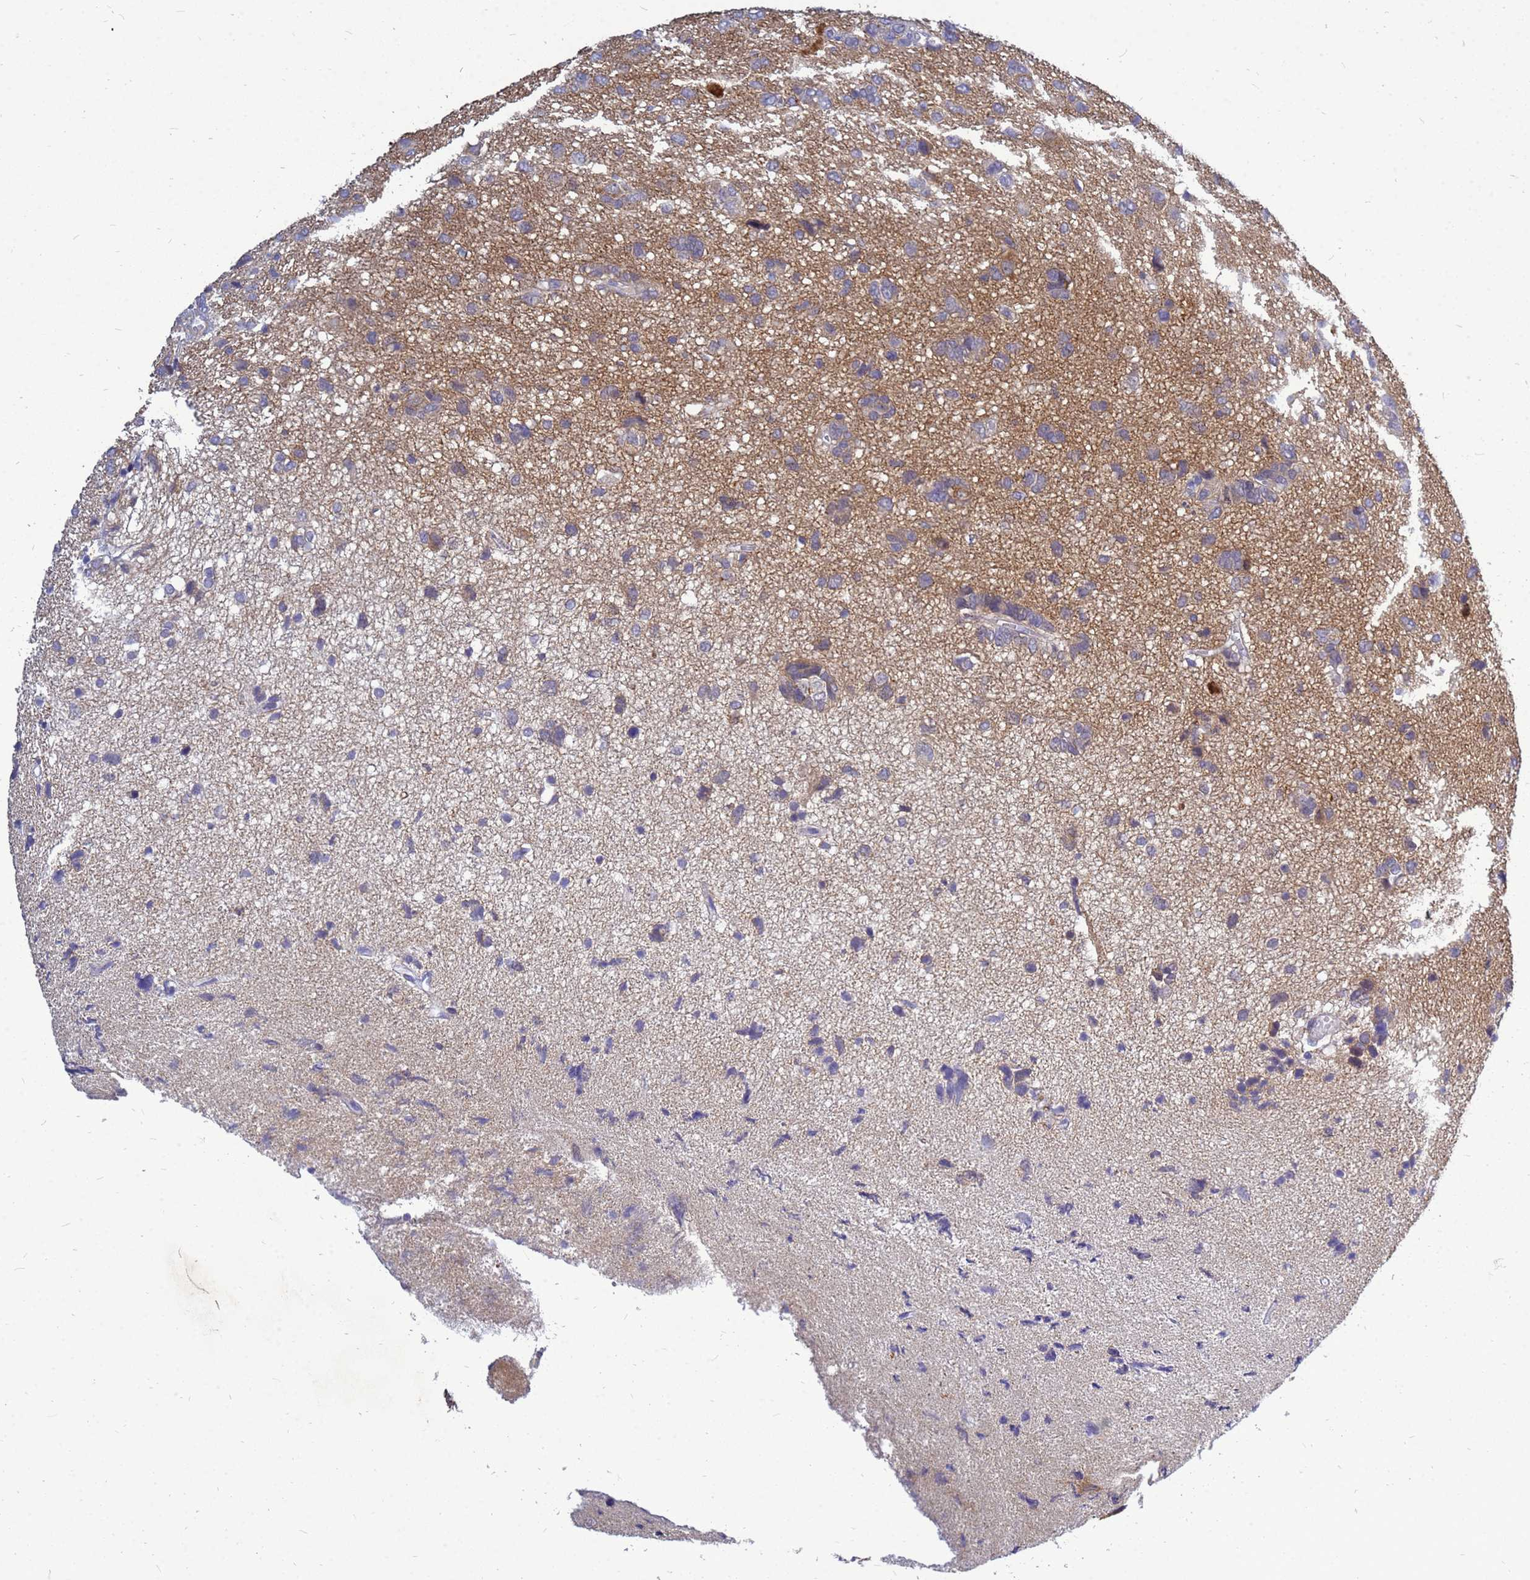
{"staining": {"intensity": "negative", "quantity": "none", "location": "none"}, "tissue": "glioma", "cell_type": "Tumor cells", "image_type": "cancer", "snomed": [{"axis": "morphology", "description": "Glioma, malignant, High grade"}, {"axis": "topography", "description": "Brain"}], "caption": "The immunohistochemistry (IHC) micrograph has no significant staining in tumor cells of glioma tissue. (Brightfield microscopy of DAB (3,3'-diaminobenzidine) immunohistochemistry (IHC) at high magnification).", "gene": "SRGAP3", "patient": {"sex": "female", "age": 59}}